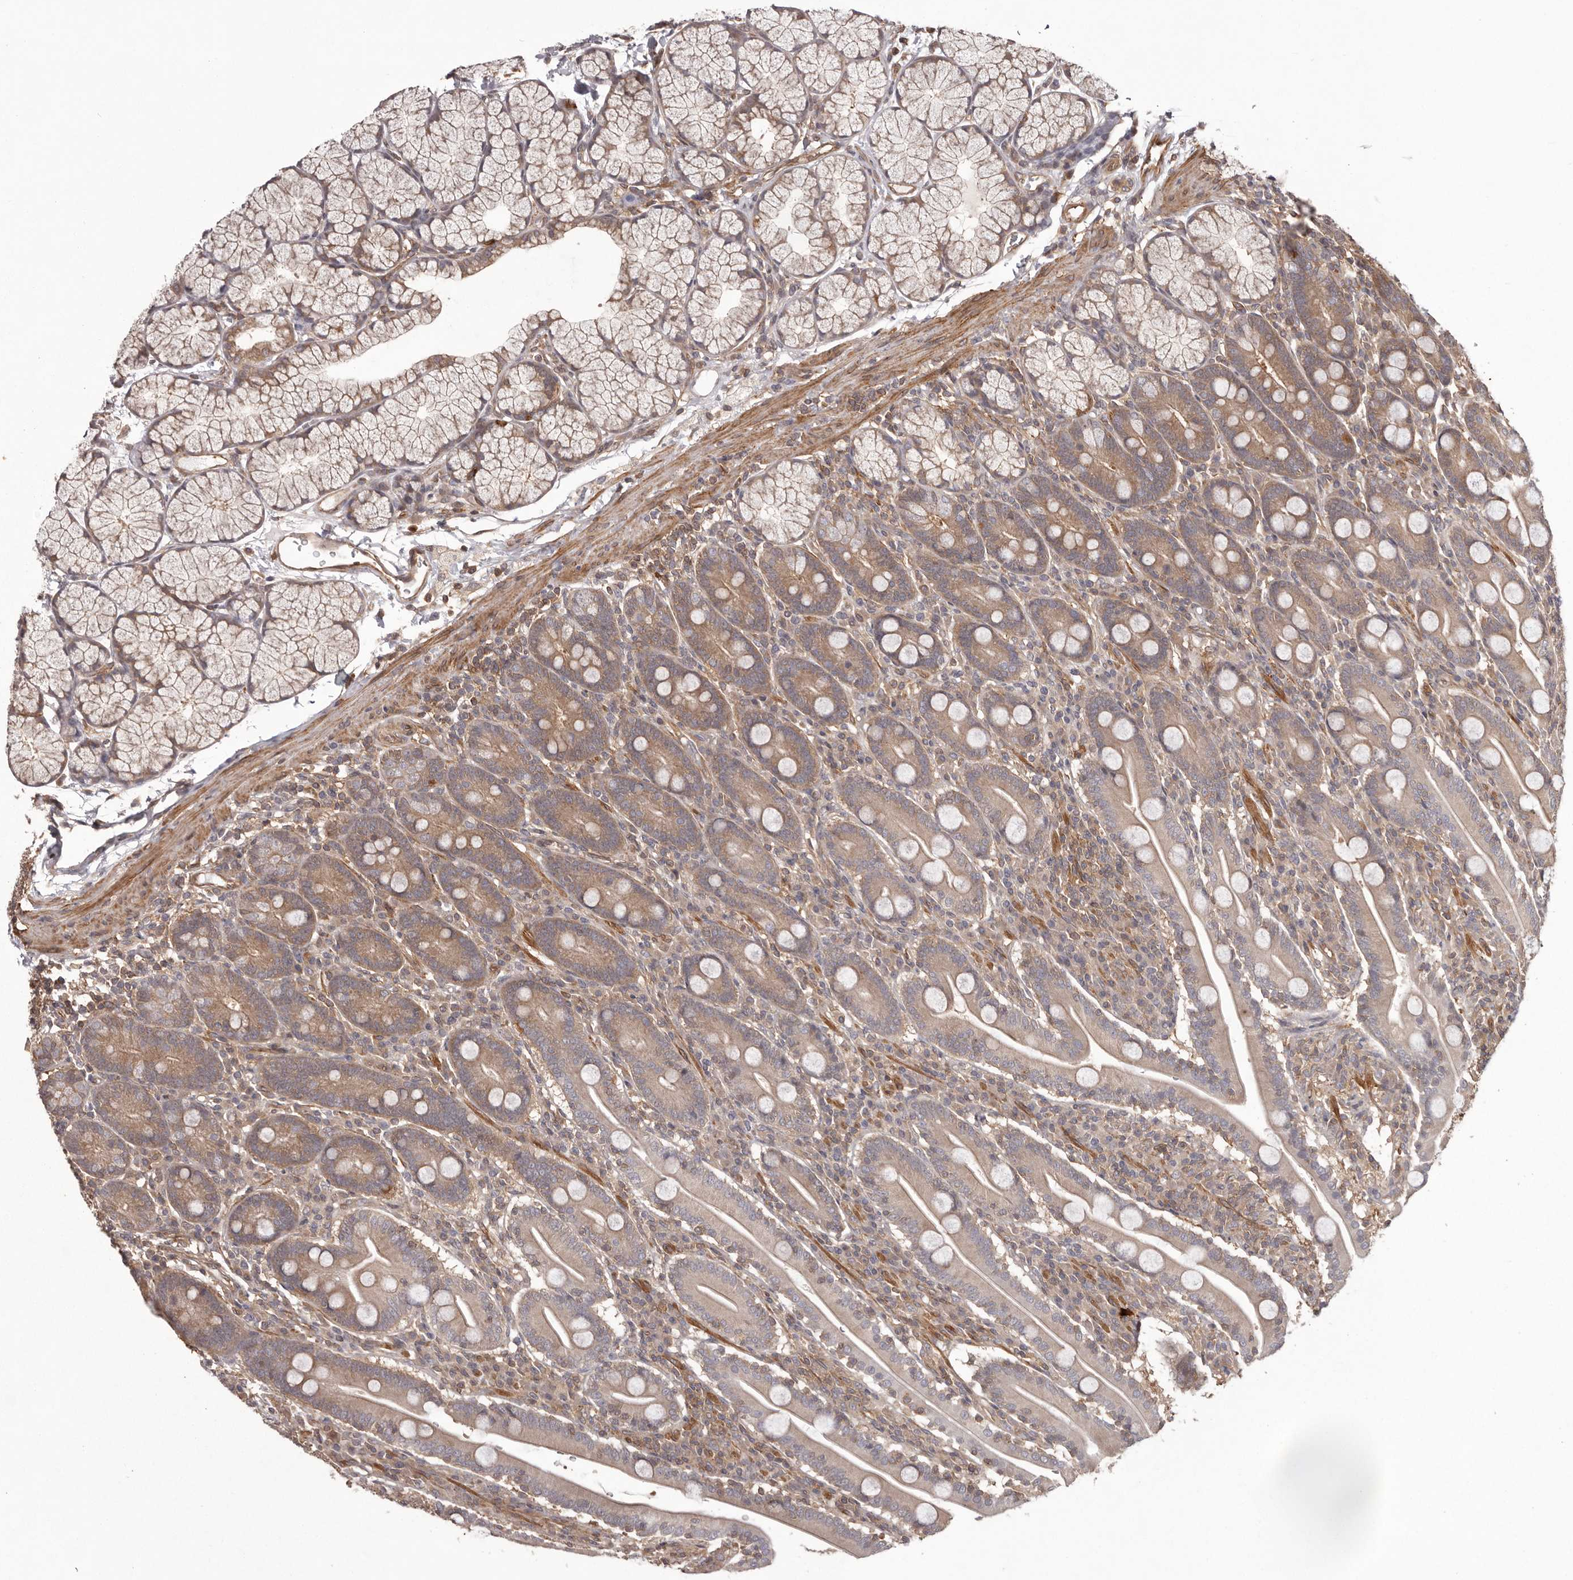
{"staining": {"intensity": "moderate", "quantity": ">75%", "location": "cytoplasmic/membranous"}, "tissue": "duodenum", "cell_type": "Glandular cells", "image_type": "normal", "snomed": [{"axis": "morphology", "description": "Normal tissue, NOS"}, {"axis": "topography", "description": "Duodenum"}], "caption": "Immunohistochemical staining of normal duodenum reveals medium levels of moderate cytoplasmic/membranous positivity in about >75% of glandular cells. (DAB IHC with brightfield microscopy, high magnification).", "gene": "NFKBIA", "patient": {"sex": "male", "age": 35}}